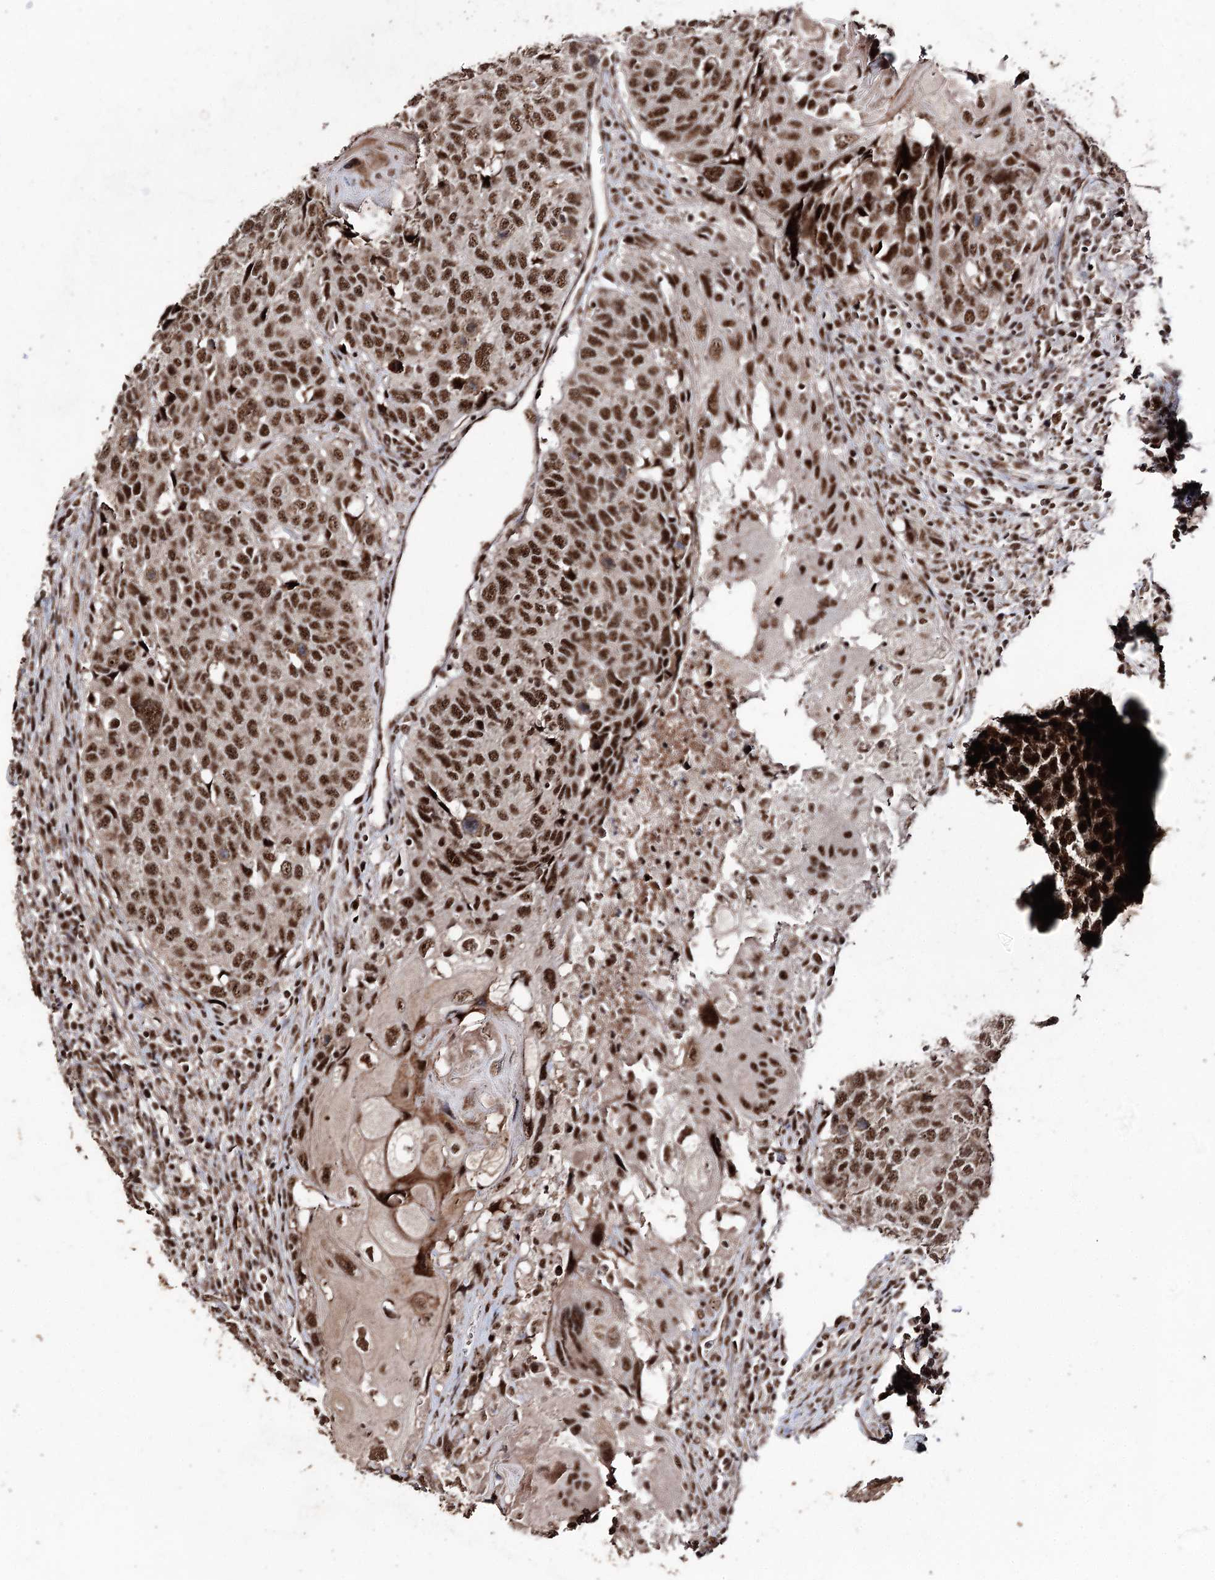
{"staining": {"intensity": "strong", "quantity": ">75%", "location": "nuclear"}, "tissue": "head and neck cancer", "cell_type": "Tumor cells", "image_type": "cancer", "snomed": [{"axis": "morphology", "description": "Squamous cell carcinoma, NOS"}, {"axis": "topography", "description": "Head-Neck"}], "caption": "IHC photomicrograph of neoplastic tissue: head and neck squamous cell carcinoma stained using IHC reveals high levels of strong protein expression localized specifically in the nuclear of tumor cells, appearing as a nuclear brown color.", "gene": "U2SURP", "patient": {"sex": "male", "age": 66}}